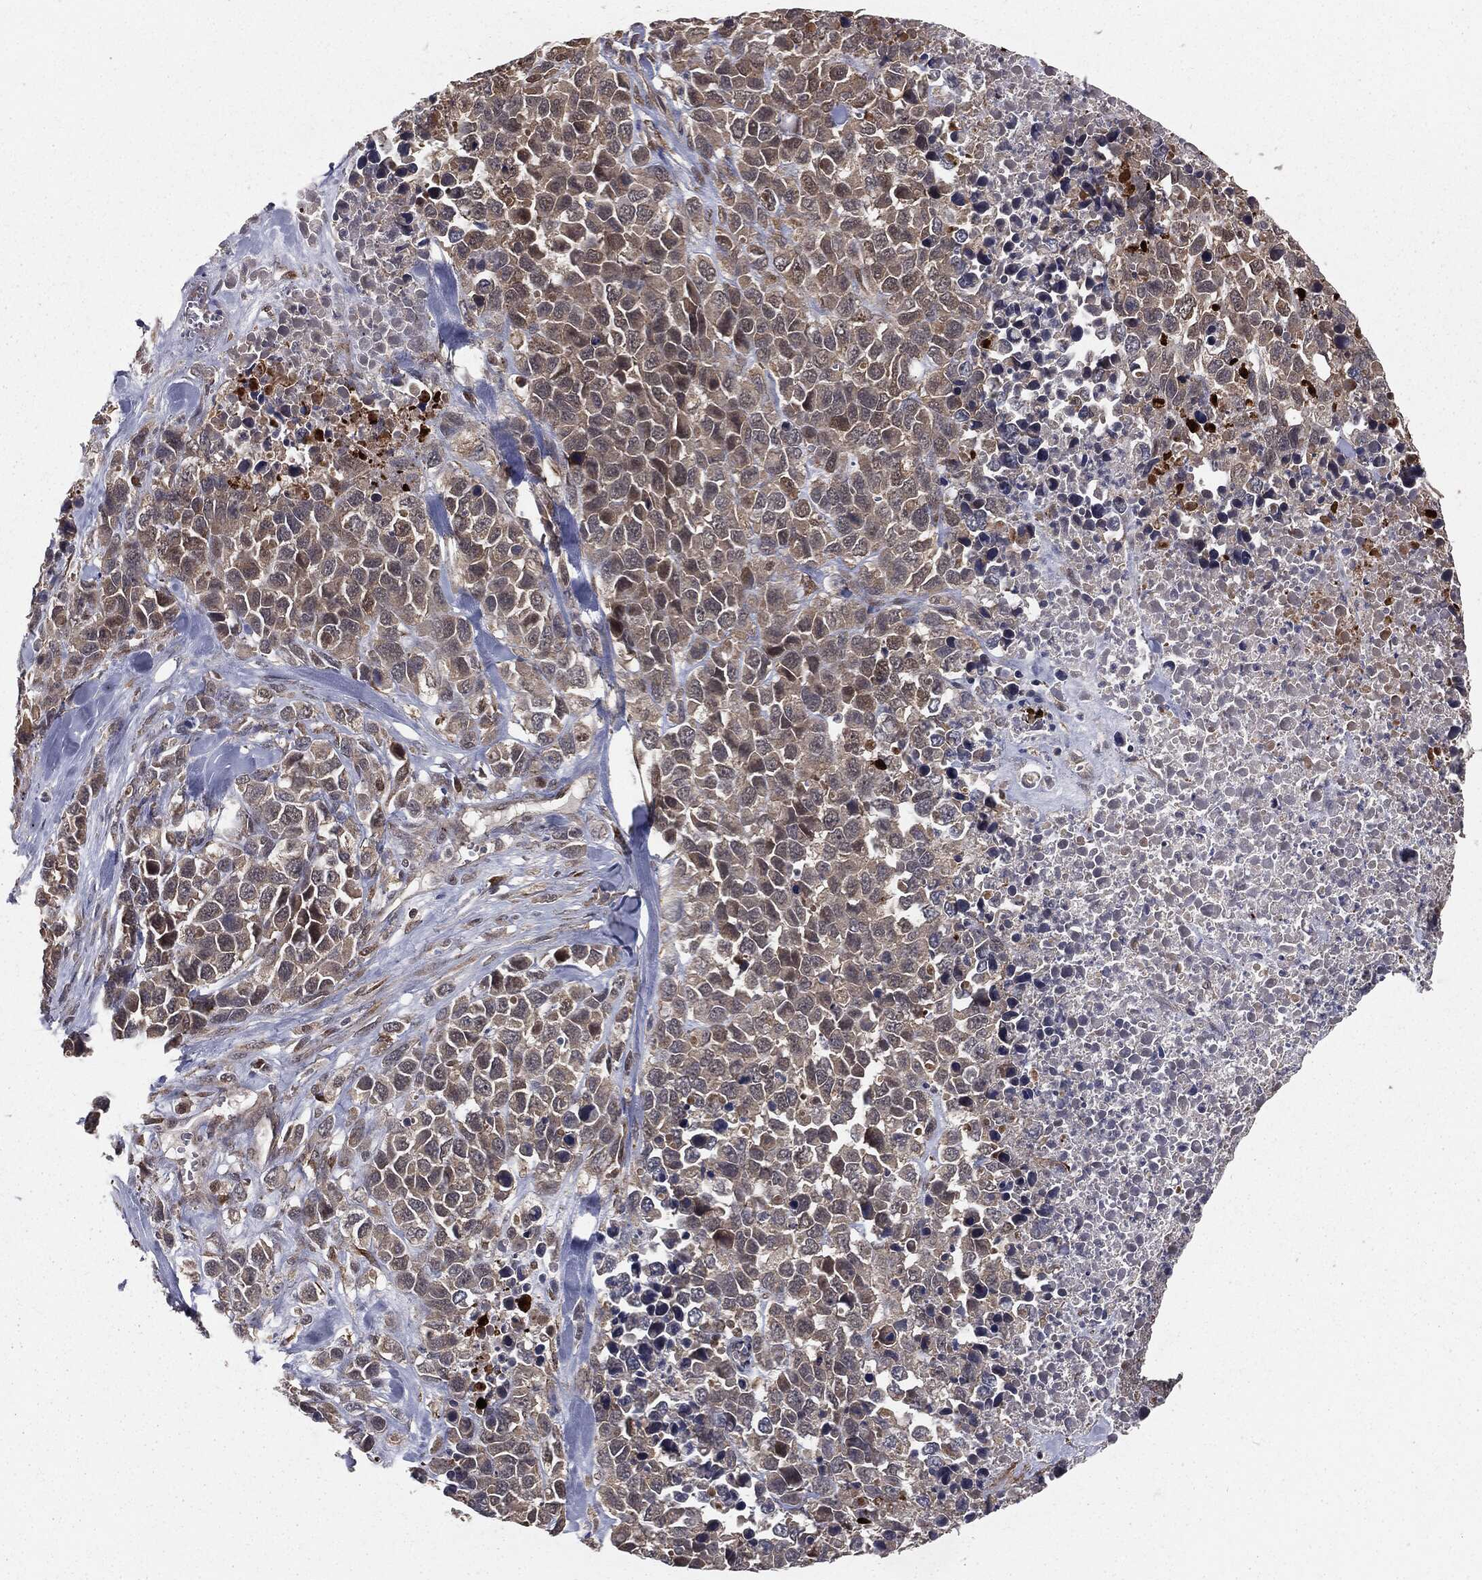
{"staining": {"intensity": "weak", "quantity": ">75%", "location": "cytoplasmic/membranous"}, "tissue": "melanoma", "cell_type": "Tumor cells", "image_type": "cancer", "snomed": [{"axis": "morphology", "description": "Malignant melanoma, Metastatic site"}, {"axis": "topography", "description": "Skin"}], "caption": "Immunohistochemical staining of human malignant melanoma (metastatic site) reveals low levels of weak cytoplasmic/membranous expression in about >75% of tumor cells.", "gene": "FBXO7", "patient": {"sex": "male", "age": 84}}